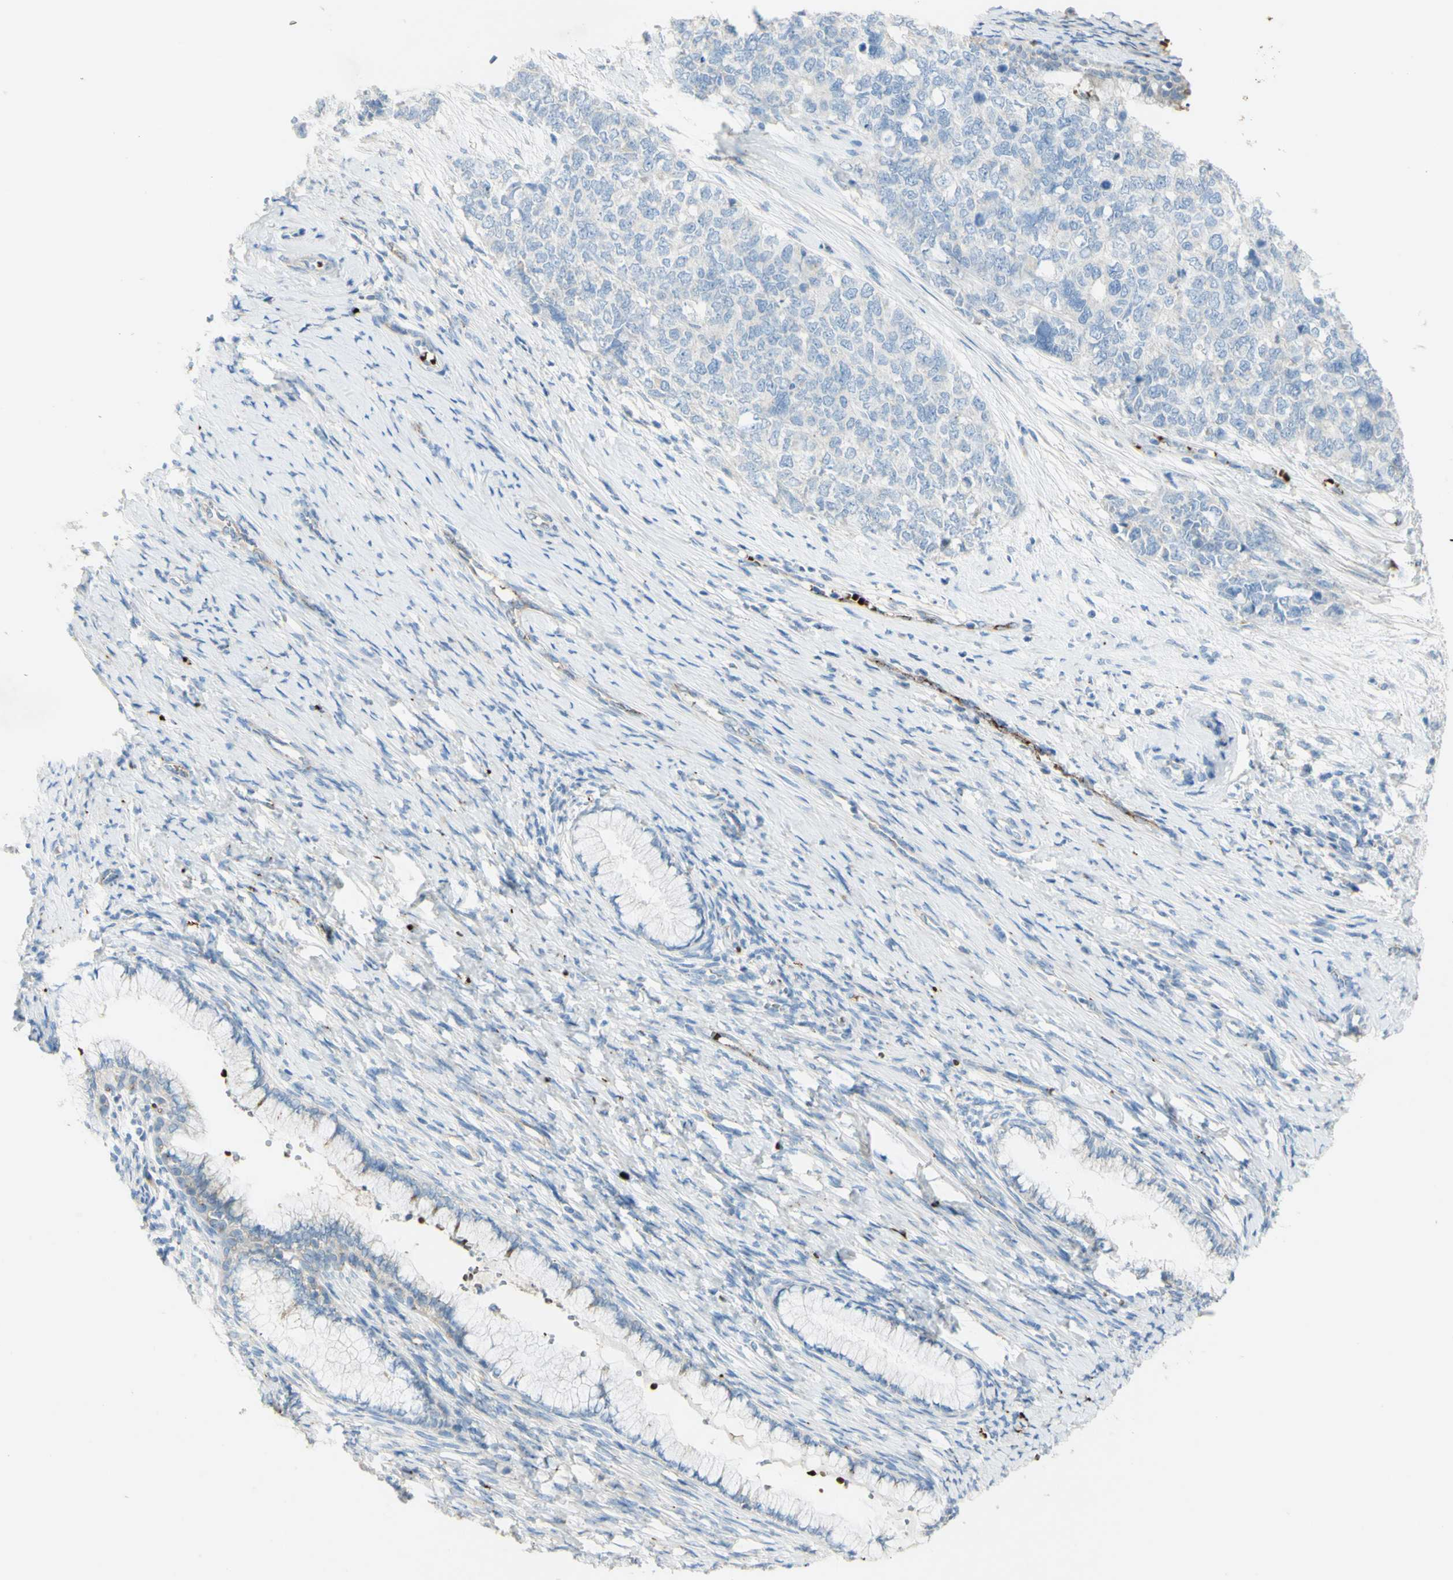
{"staining": {"intensity": "negative", "quantity": "none", "location": "none"}, "tissue": "cervical cancer", "cell_type": "Tumor cells", "image_type": "cancer", "snomed": [{"axis": "morphology", "description": "Squamous cell carcinoma, NOS"}, {"axis": "topography", "description": "Cervix"}], "caption": "DAB (3,3'-diaminobenzidine) immunohistochemical staining of cervical cancer (squamous cell carcinoma) demonstrates no significant expression in tumor cells.", "gene": "GAN", "patient": {"sex": "female", "age": 63}}